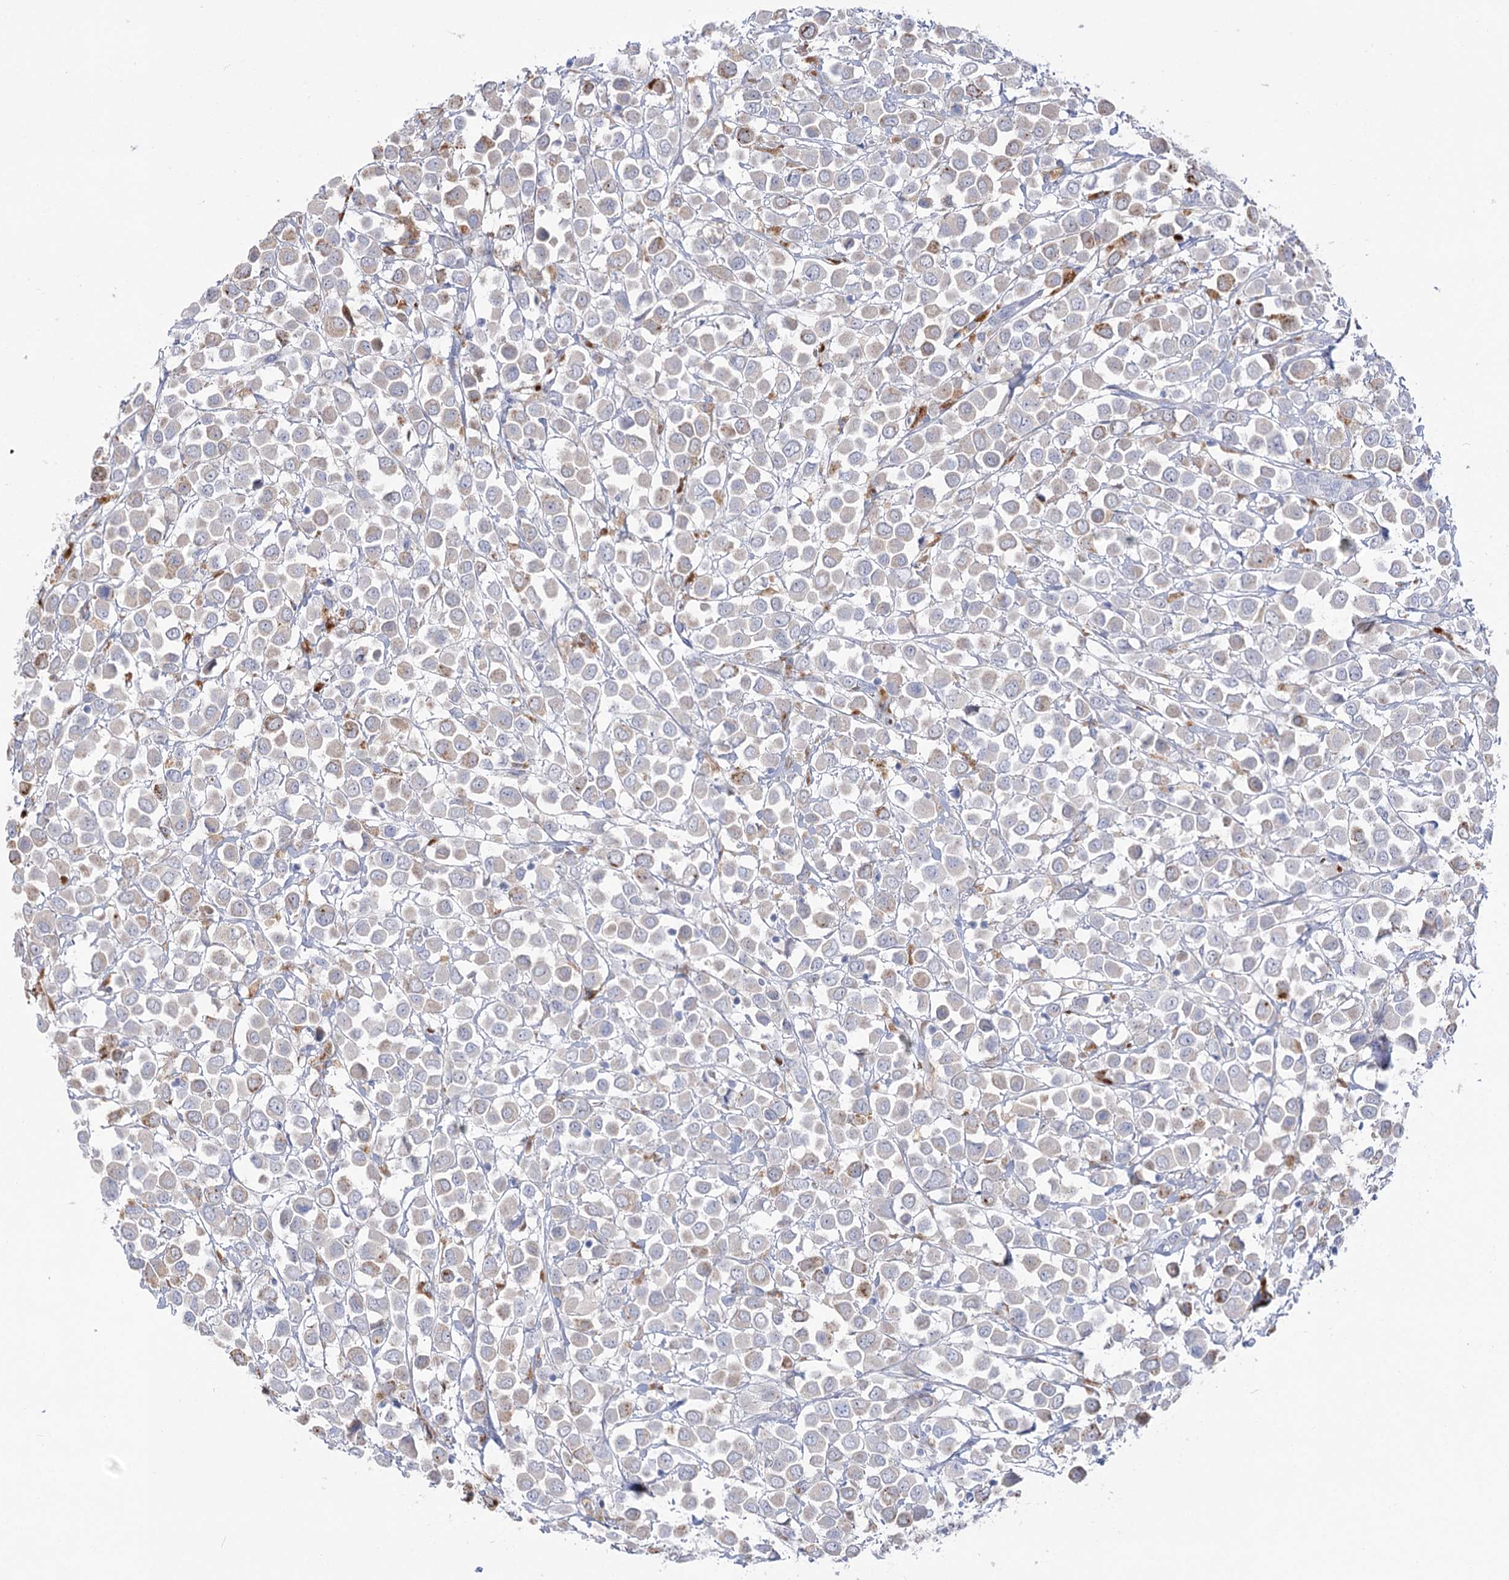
{"staining": {"intensity": "weak", "quantity": "<25%", "location": "cytoplasmic/membranous"}, "tissue": "breast cancer", "cell_type": "Tumor cells", "image_type": "cancer", "snomed": [{"axis": "morphology", "description": "Duct carcinoma"}, {"axis": "topography", "description": "Breast"}], "caption": "There is no significant expression in tumor cells of breast cancer.", "gene": "SIAE", "patient": {"sex": "female", "age": 61}}